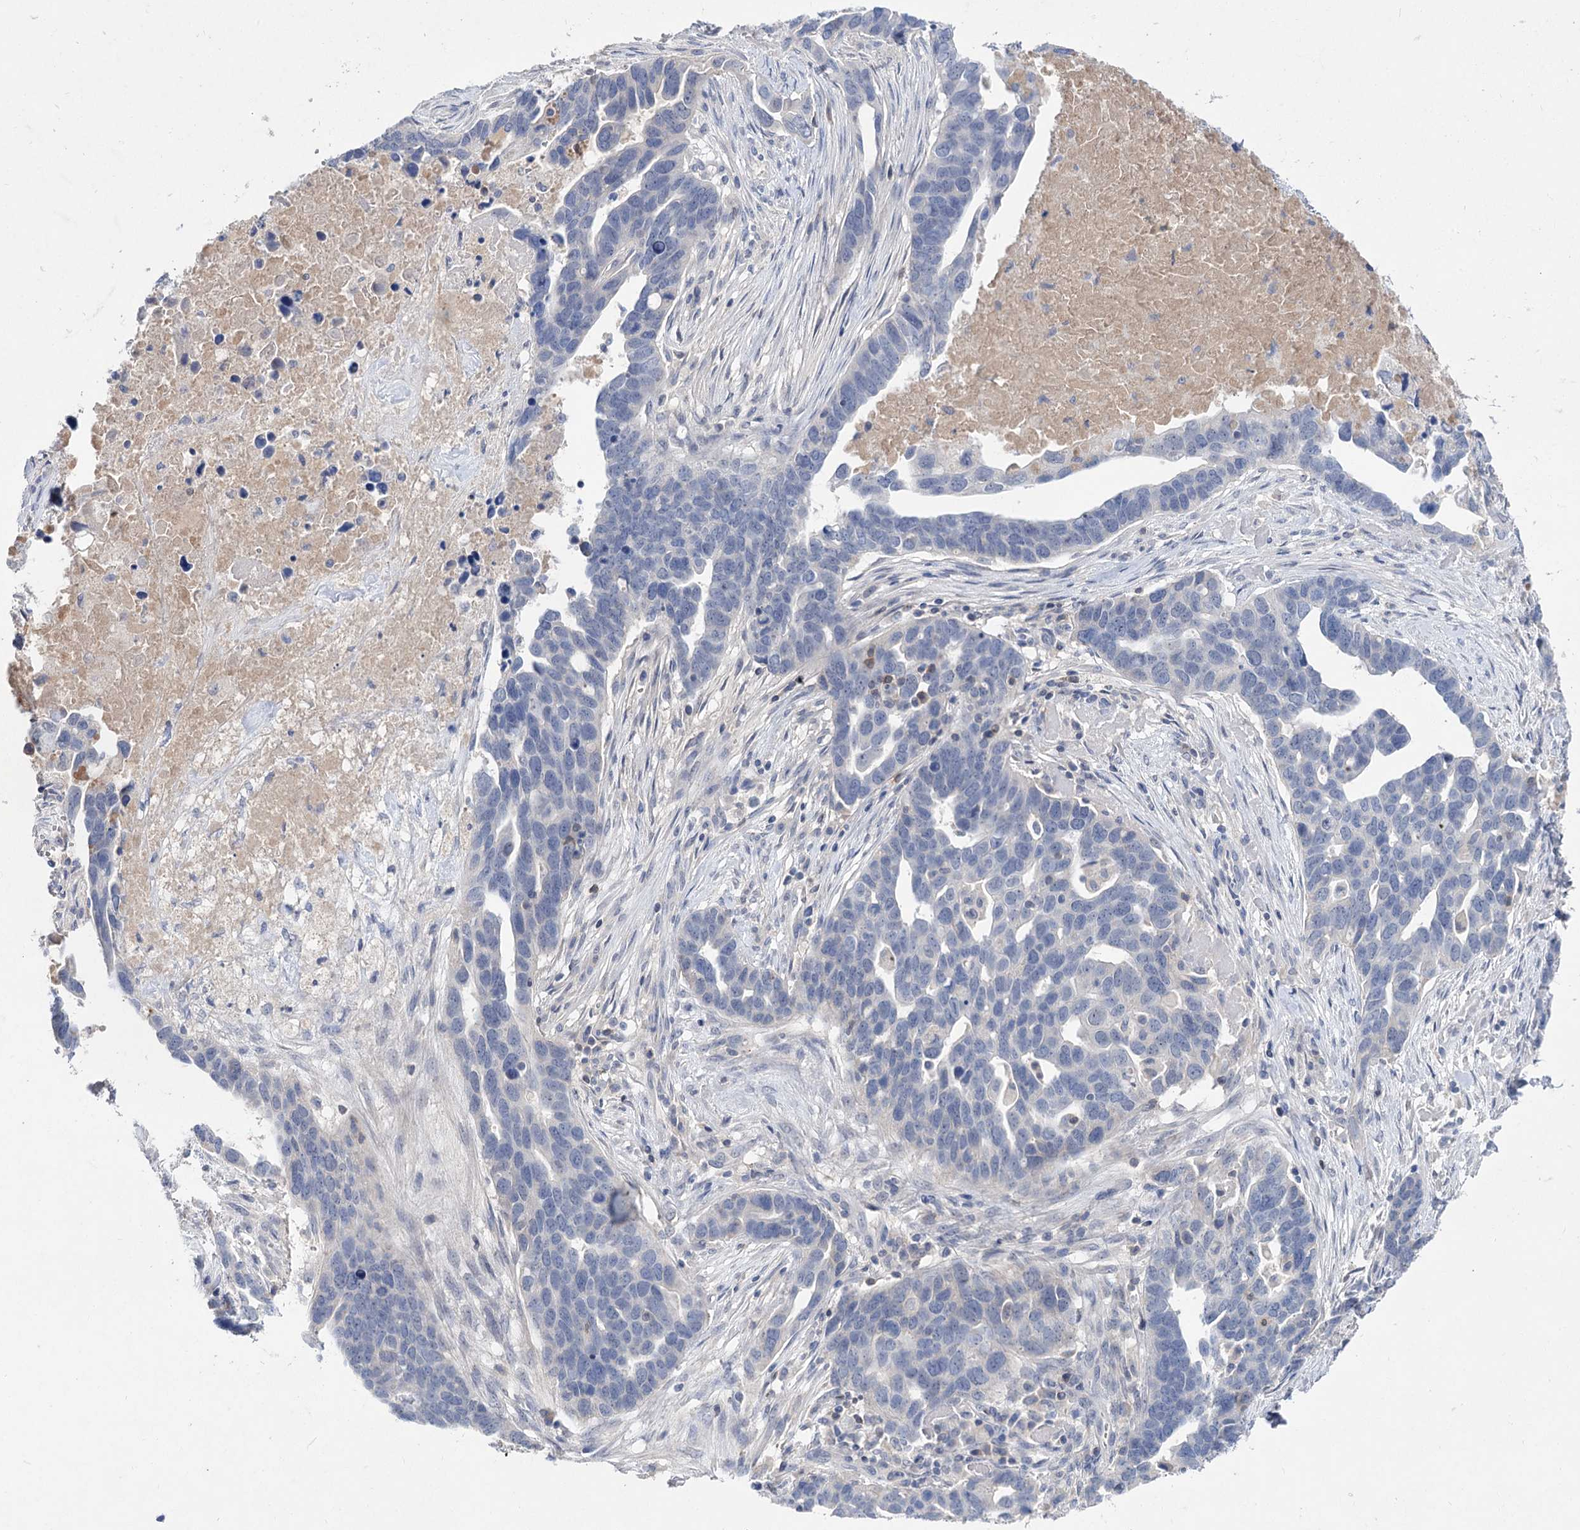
{"staining": {"intensity": "negative", "quantity": "none", "location": "none"}, "tissue": "ovarian cancer", "cell_type": "Tumor cells", "image_type": "cancer", "snomed": [{"axis": "morphology", "description": "Cystadenocarcinoma, serous, NOS"}, {"axis": "topography", "description": "Ovary"}], "caption": "This histopathology image is of ovarian serous cystadenocarcinoma stained with IHC to label a protein in brown with the nuclei are counter-stained blue. There is no expression in tumor cells. The staining was performed using DAB to visualize the protein expression in brown, while the nuclei were stained in blue with hematoxylin (Magnification: 20x).", "gene": "ATP4A", "patient": {"sex": "female", "age": 54}}